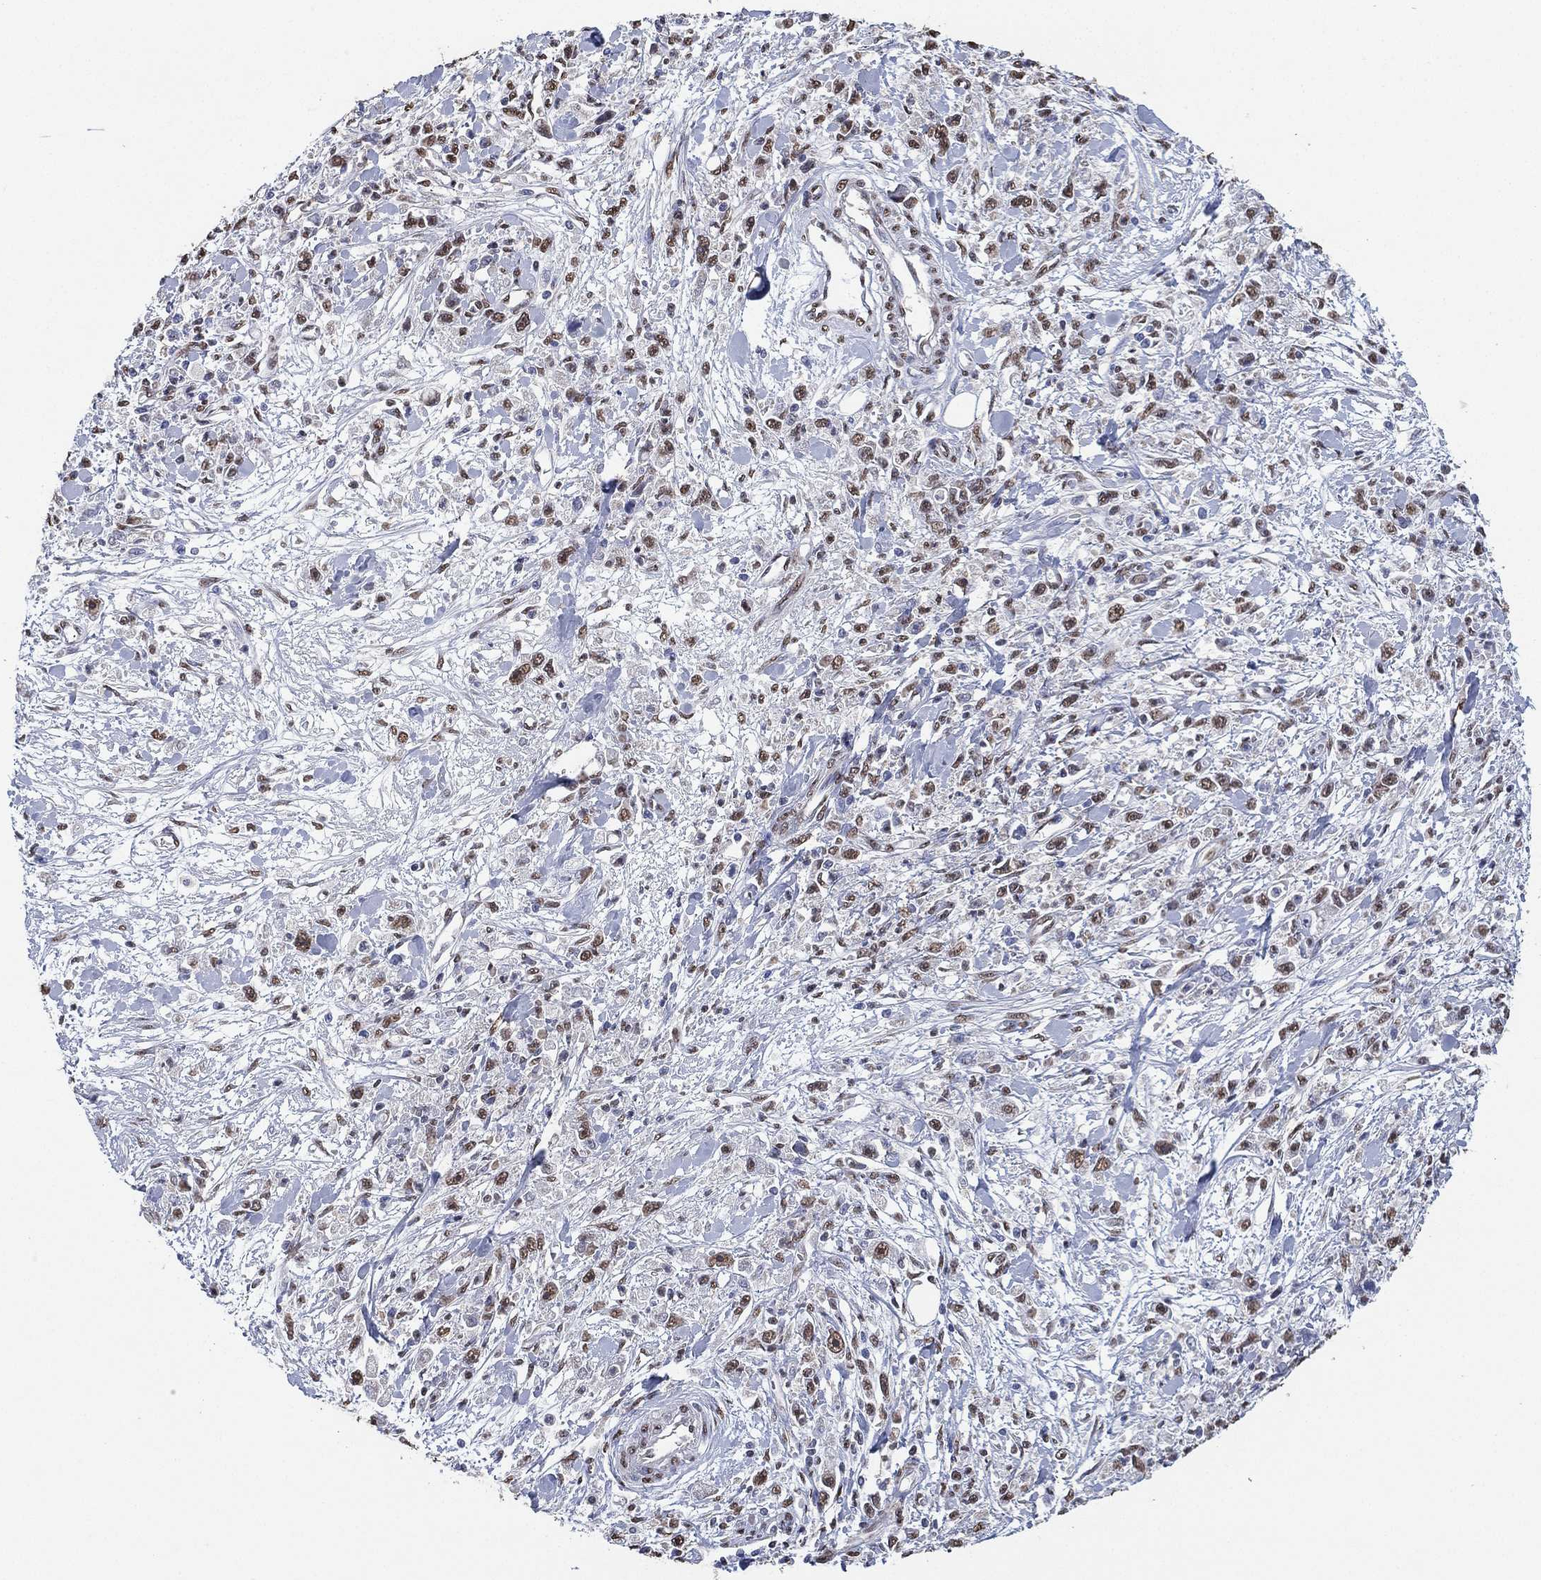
{"staining": {"intensity": "moderate", "quantity": ">75%", "location": "nuclear"}, "tissue": "stomach cancer", "cell_type": "Tumor cells", "image_type": "cancer", "snomed": [{"axis": "morphology", "description": "Adenocarcinoma, NOS"}, {"axis": "topography", "description": "Stomach"}], "caption": "This image demonstrates IHC staining of stomach cancer (adenocarcinoma), with medium moderate nuclear staining in about >75% of tumor cells.", "gene": "ALDH7A1", "patient": {"sex": "female", "age": 59}}